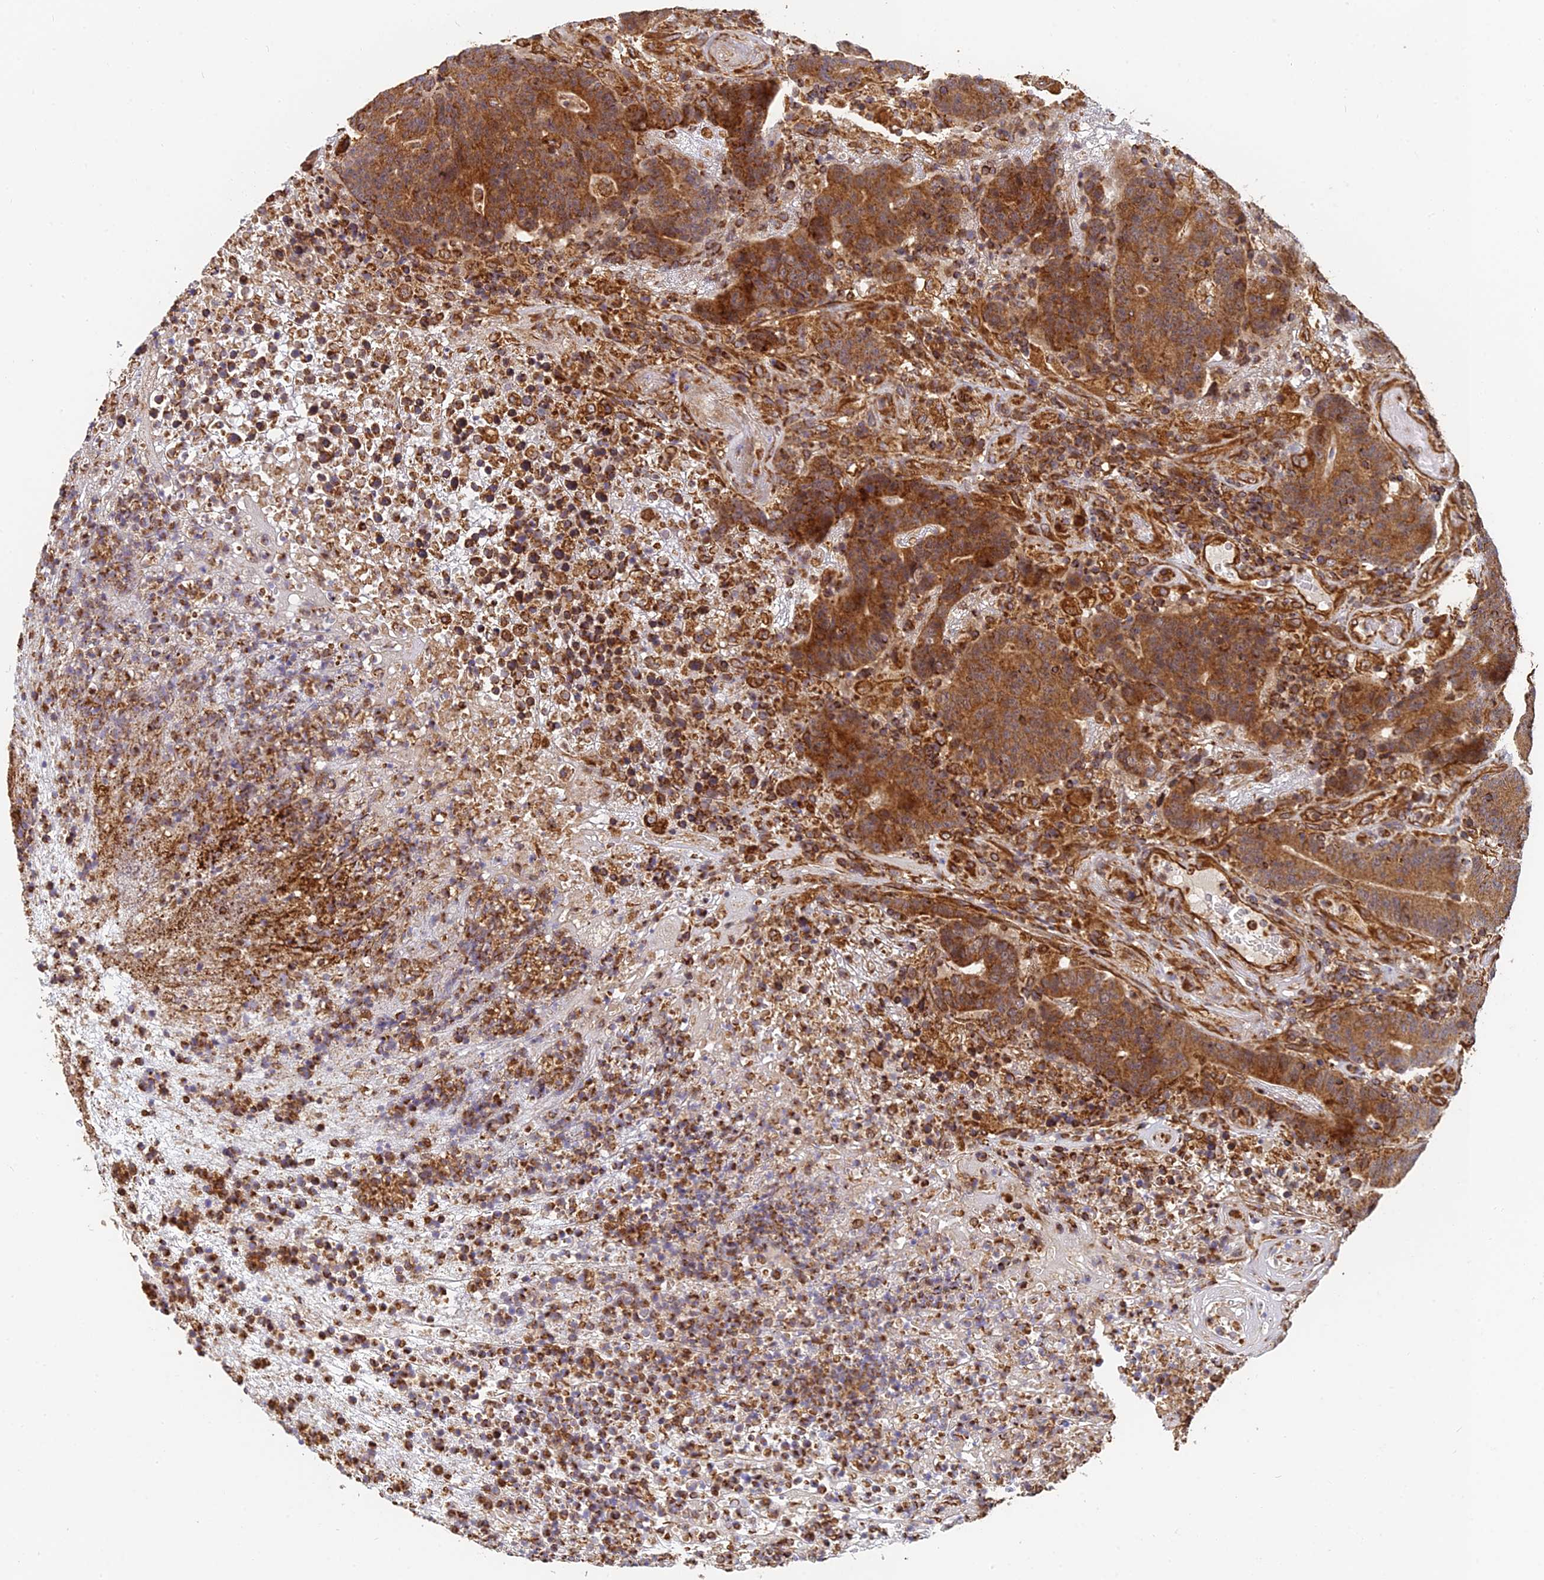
{"staining": {"intensity": "moderate", "quantity": ">75%", "location": "cytoplasmic/membranous"}, "tissue": "colorectal cancer", "cell_type": "Tumor cells", "image_type": "cancer", "snomed": [{"axis": "morphology", "description": "Normal tissue, NOS"}, {"axis": "morphology", "description": "Adenocarcinoma, NOS"}, {"axis": "topography", "description": "Colon"}], "caption": "DAB (3,3'-diaminobenzidine) immunohistochemical staining of colorectal adenocarcinoma shows moderate cytoplasmic/membranous protein expression in about >75% of tumor cells.", "gene": "DSTYK", "patient": {"sex": "female", "age": 75}}